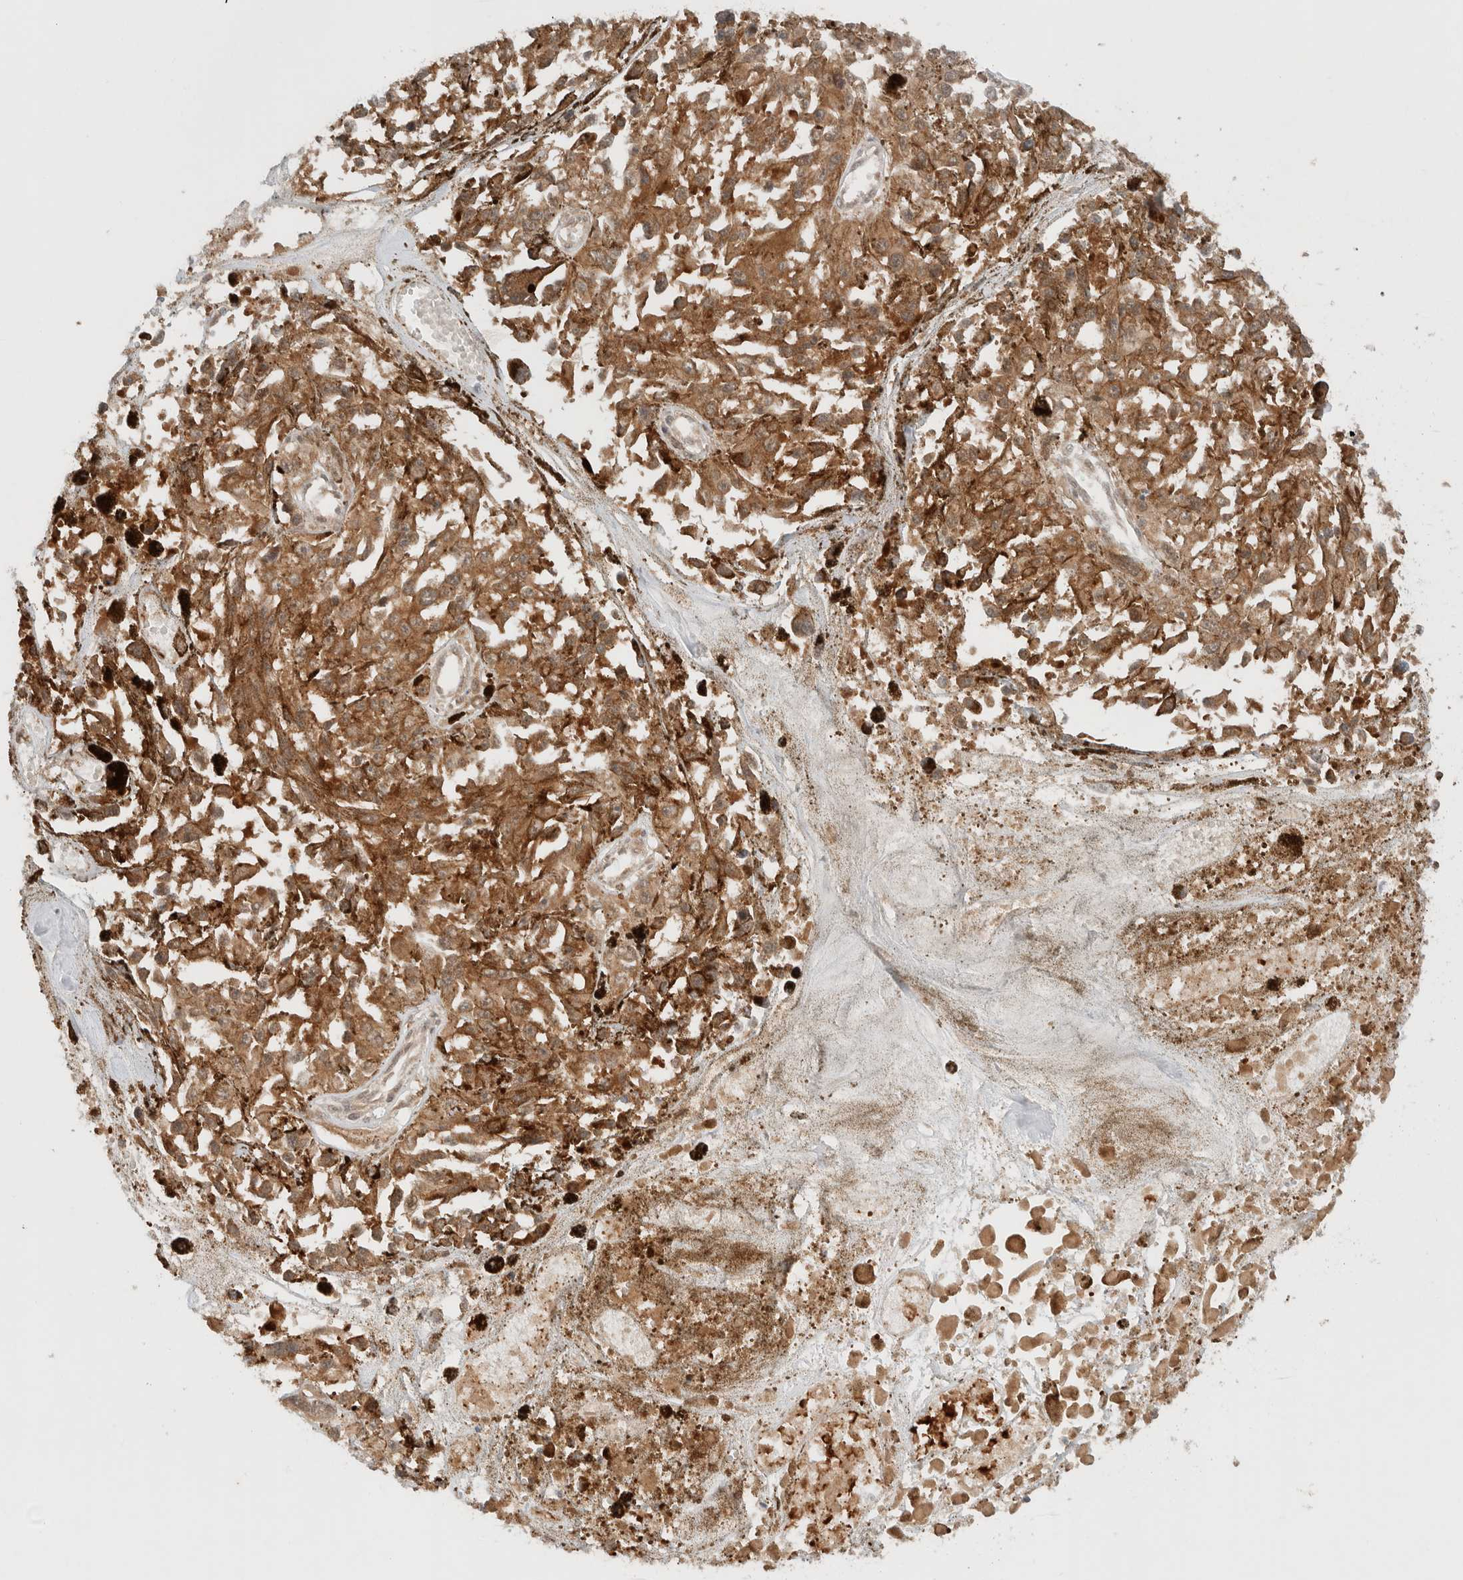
{"staining": {"intensity": "moderate", "quantity": ">75%", "location": "cytoplasmic/membranous"}, "tissue": "melanoma", "cell_type": "Tumor cells", "image_type": "cancer", "snomed": [{"axis": "morphology", "description": "Malignant melanoma, Metastatic site"}, {"axis": "topography", "description": "Lymph node"}], "caption": "IHC image of neoplastic tissue: human malignant melanoma (metastatic site) stained using immunohistochemistry (IHC) demonstrates medium levels of moderate protein expression localized specifically in the cytoplasmic/membranous of tumor cells, appearing as a cytoplasmic/membranous brown color.", "gene": "ARFGEF2", "patient": {"sex": "male", "age": 59}}